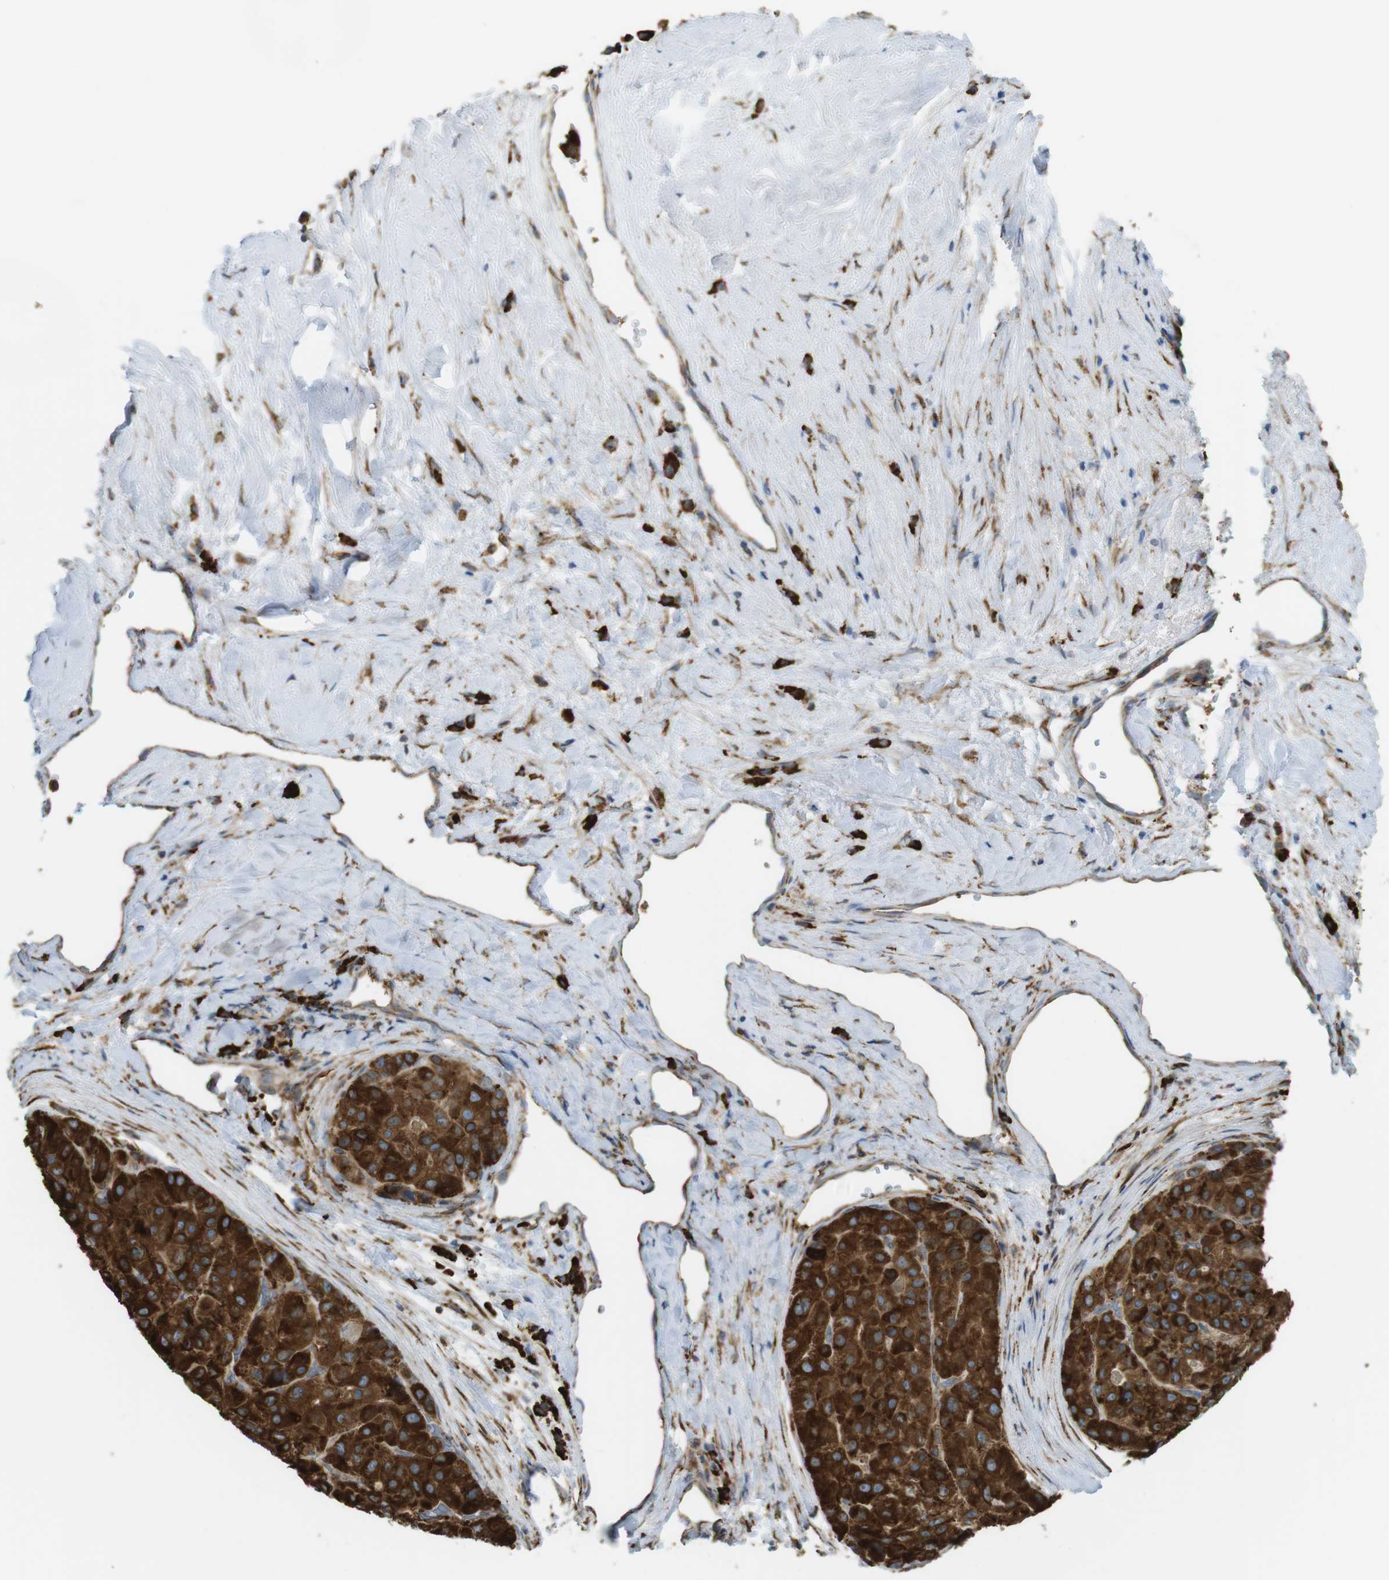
{"staining": {"intensity": "strong", "quantity": ">75%", "location": "cytoplasmic/membranous"}, "tissue": "liver cancer", "cell_type": "Tumor cells", "image_type": "cancer", "snomed": [{"axis": "morphology", "description": "Carcinoma, Hepatocellular, NOS"}, {"axis": "topography", "description": "Liver"}], "caption": "Protein expression analysis of liver cancer shows strong cytoplasmic/membranous expression in about >75% of tumor cells.", "gene": "MBOAT2", "patient": {"sex": "male", "age": 80}}